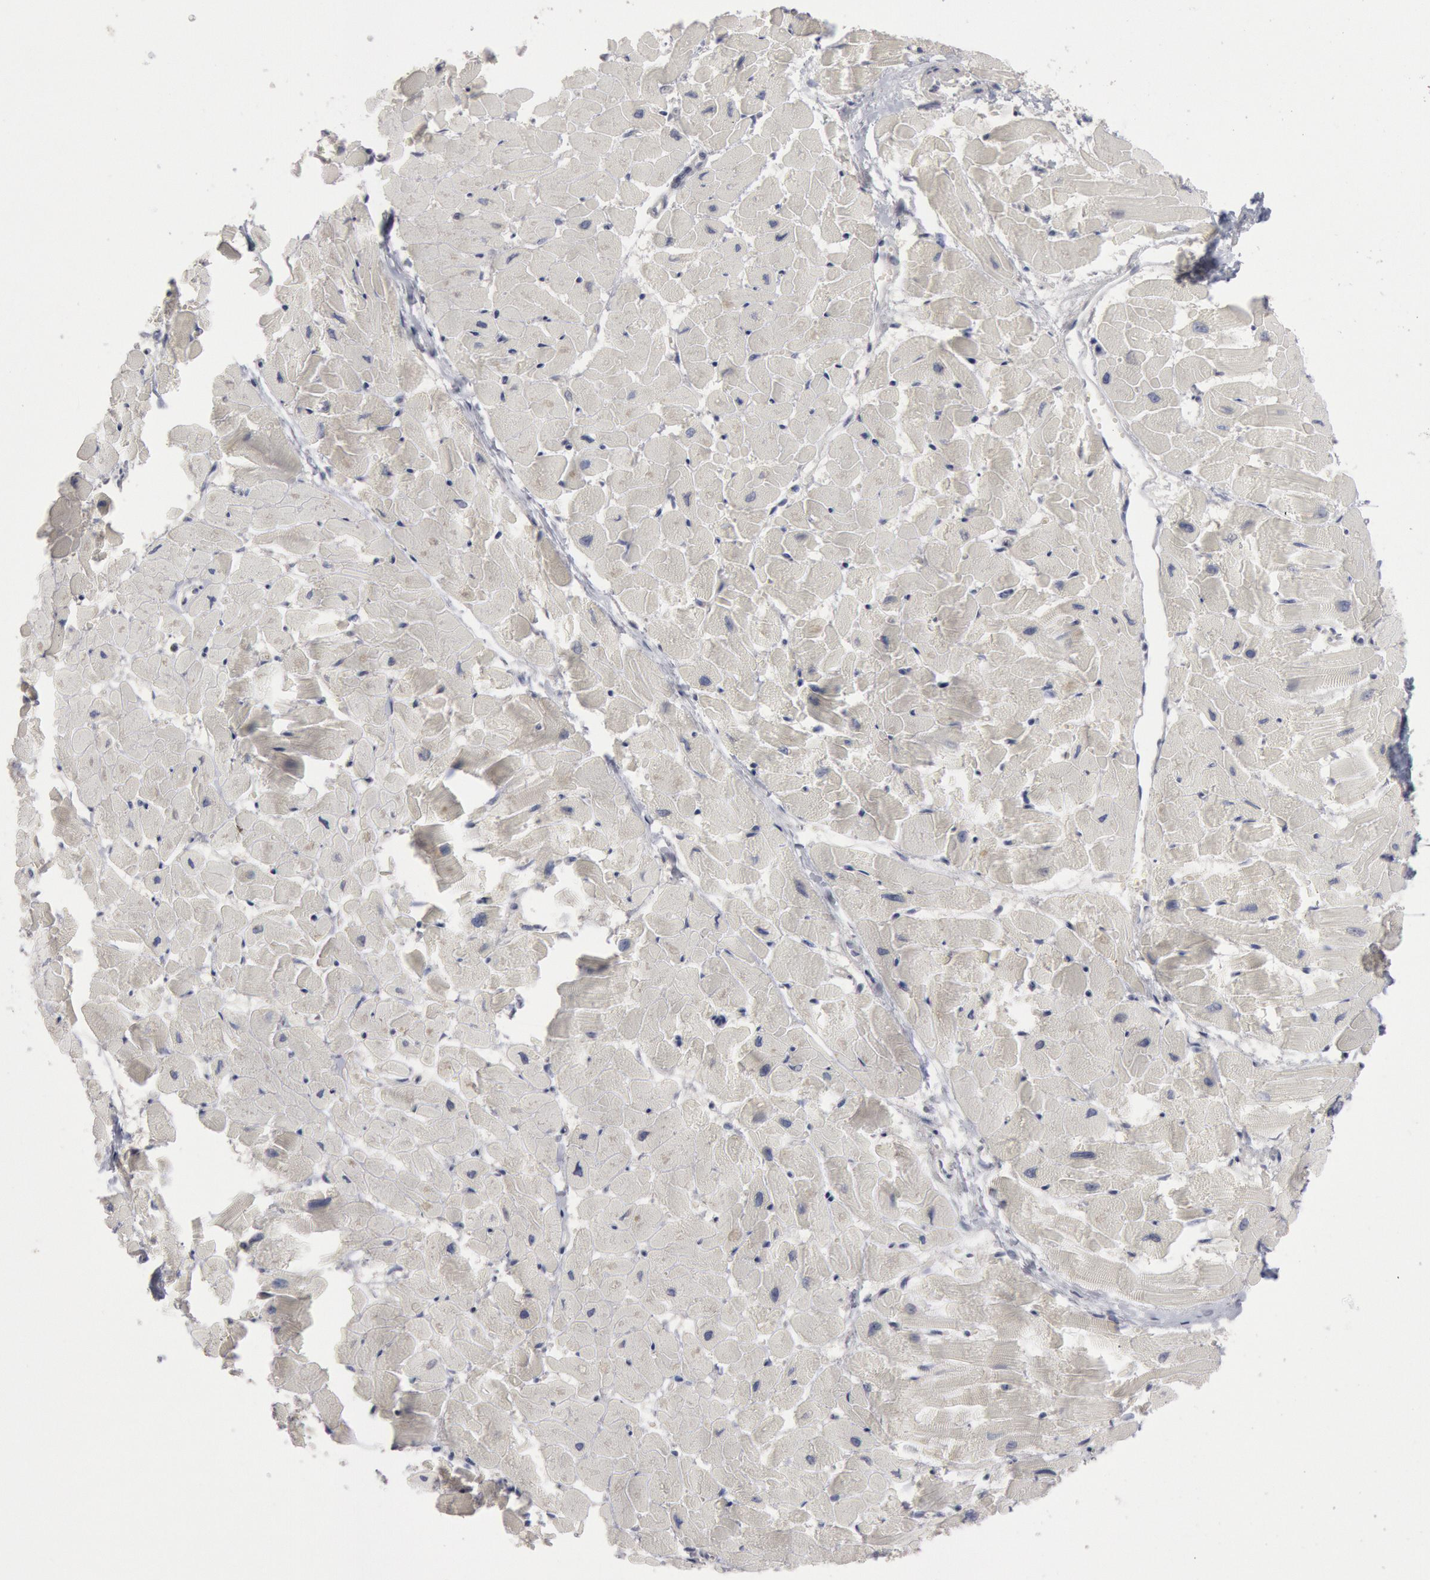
{"staining": {"intensity": "negative", "quantity": "none", "location": "none"}, "tissue": "heart muscle", "cell_type": "Cardiomyocytes", "image_type": "normal", "snomed": [{"axis": "morphology", "description": "Normal tissue, NOS"}, {"axis": "topography", "description": "Heart"}], "caption": "Heart muscle was stained to show a protein in brown. There is no significant positivity in cardiomyocytes.", "gene": "WDHD1", "patient": {"sex": "female", "age": 19}}